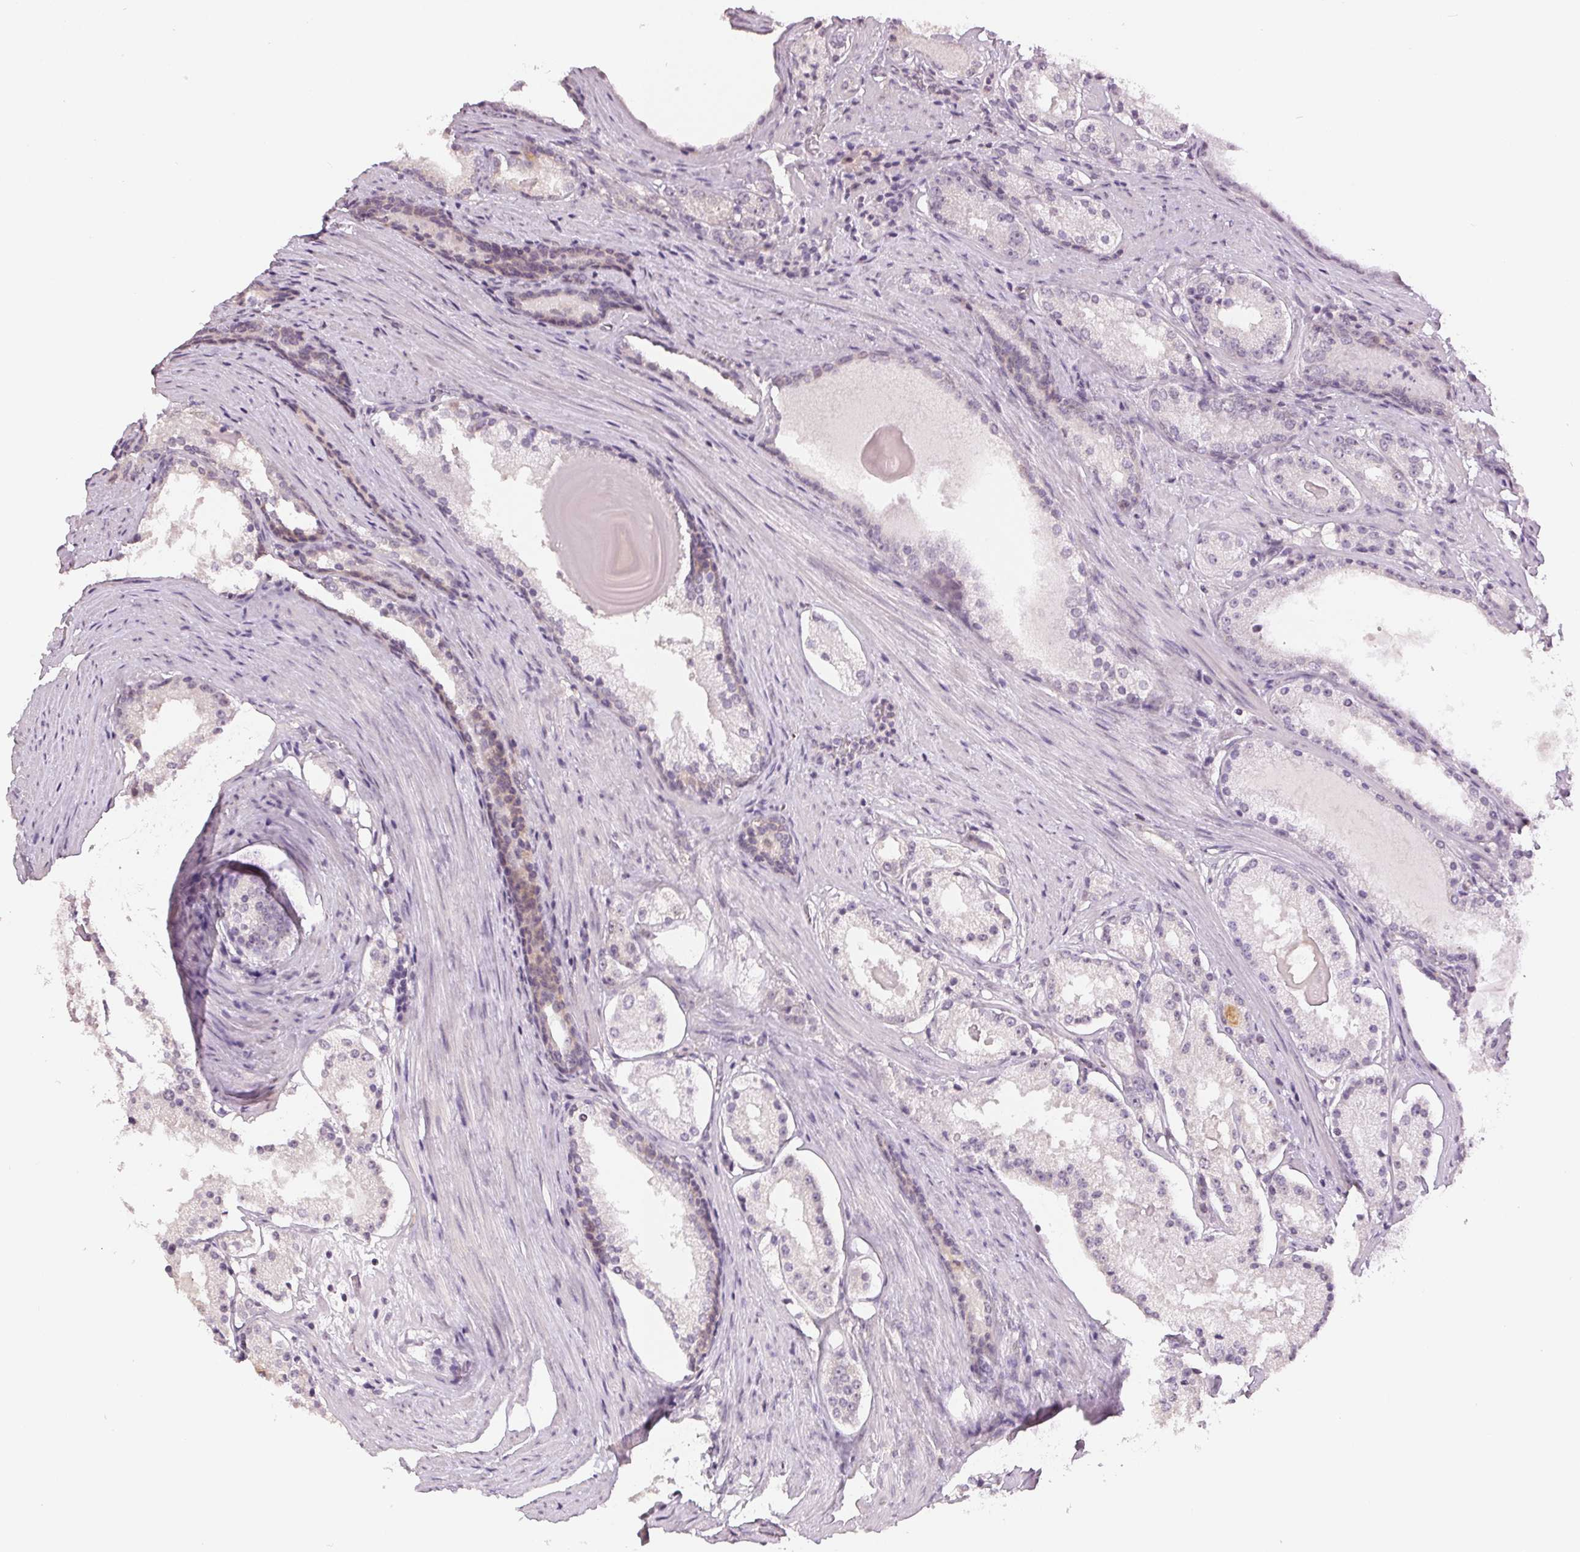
{"staining": {"intensity": "negative", "quantity": "none", "location": "none"}, "tissue": "prostate cancer", "cell_type": "Tumor cells", "image_type": "cancer", "snomed": [{"axis": "morphology", "description": "Adenocarcinoma, Low grade"}, {"axis": "topography", "description": "Prostate"}], "caption": "The image exhibits no staining of tumor cells in prostate cancer (low-grade adenocarcinoma).", "gene": "PLCB1", "patient": {"sex": "male", "age": 57}}